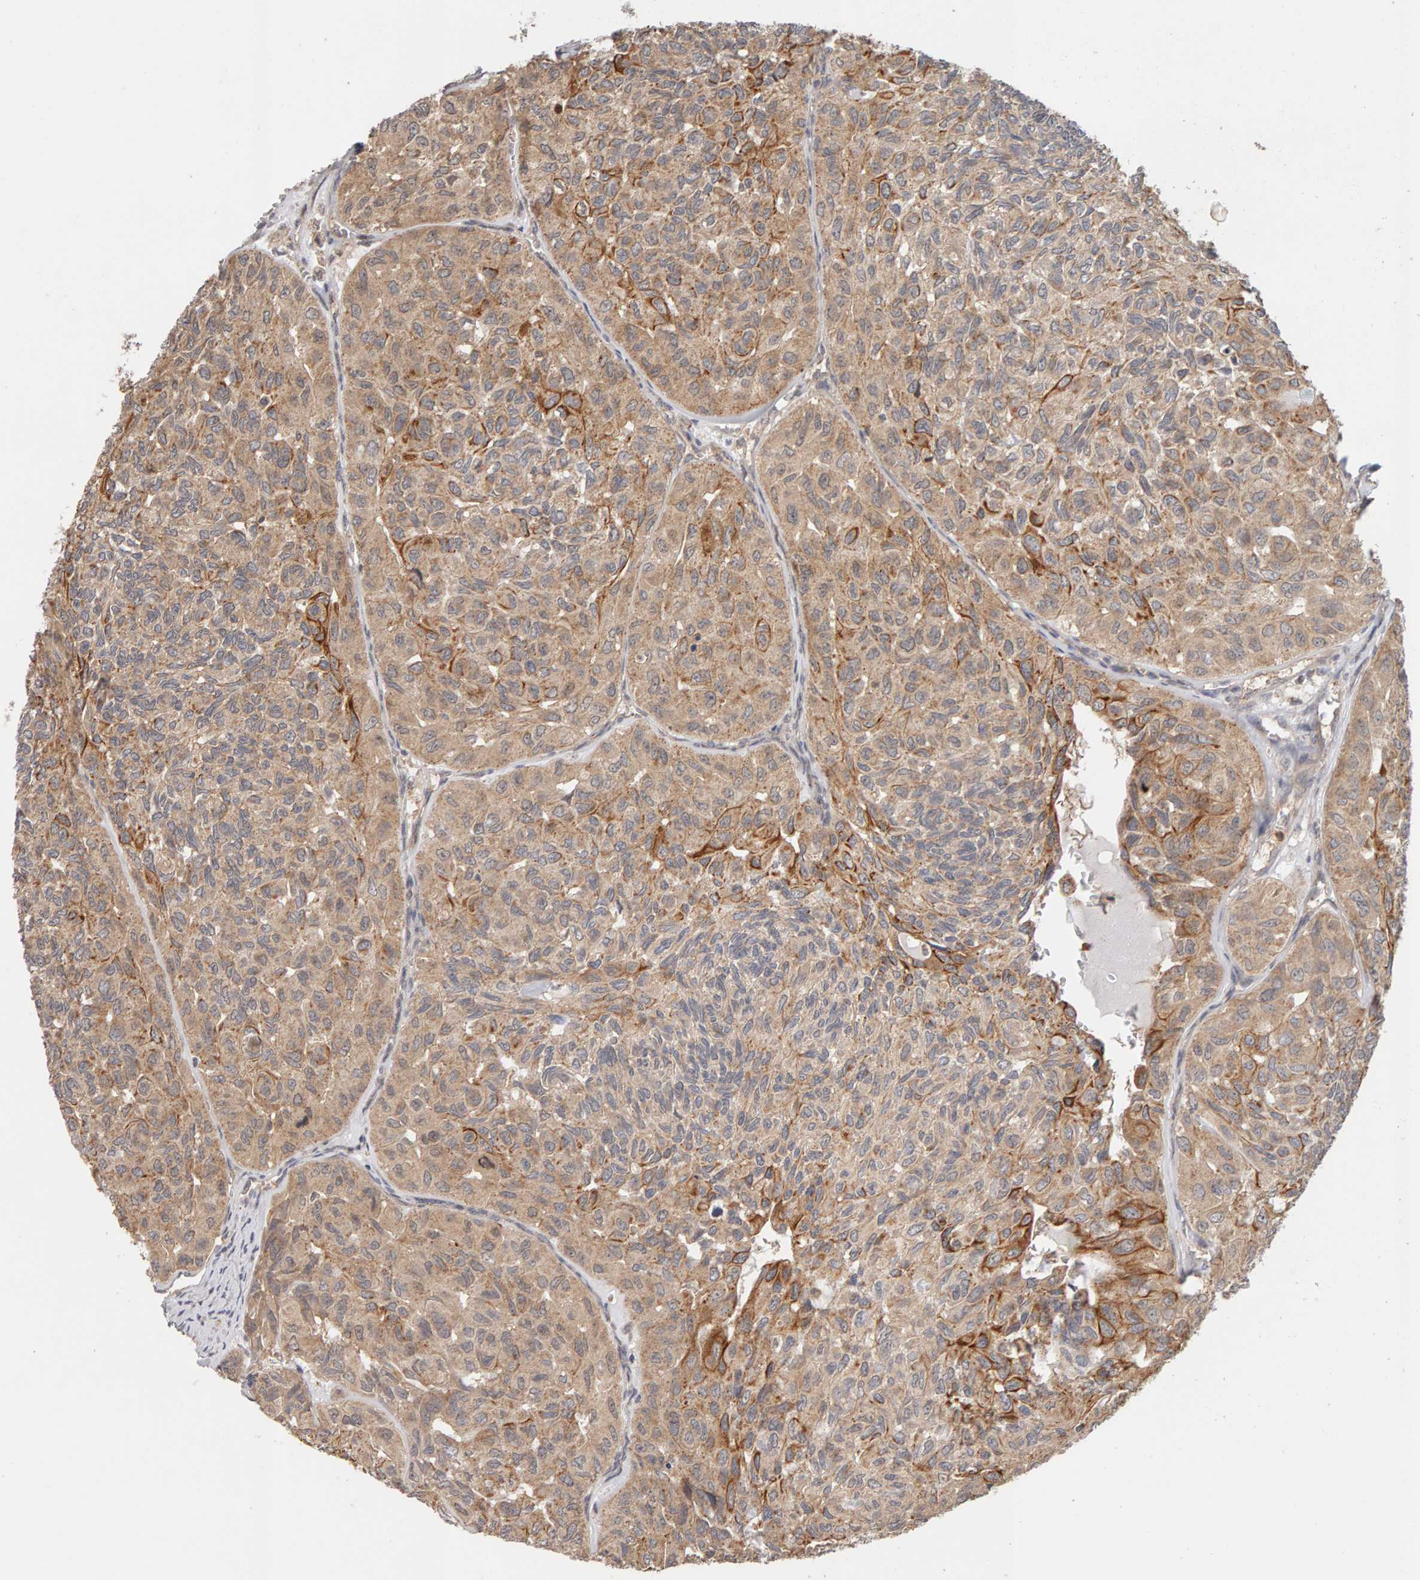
{"staining": {"intensity": "weak", "quantity": ">75%", "location": "cytoplasmic/membranous"}, "tissue": "head and neck cancer", "cell_type": "Tumor cells", "image_type": "cancer", "snomed": [{"axis": "morphology", "description": "Adenocarcinoma, NOS"}, {"axis": "topography", "description": "Salivary gland, NOS"}, {"axis": "topography", "description": "Head-Neck"}], "caption": "Immunohistochemistry (IHC) (DAB) staining of human head and neck cancer (adenocarcinoma) shows weak cytoplasmic/membranous protein positivity in about >75% of tumor cells.", "gene": "DNAJC7", "patient": {"sex": "female", "age": 76}}